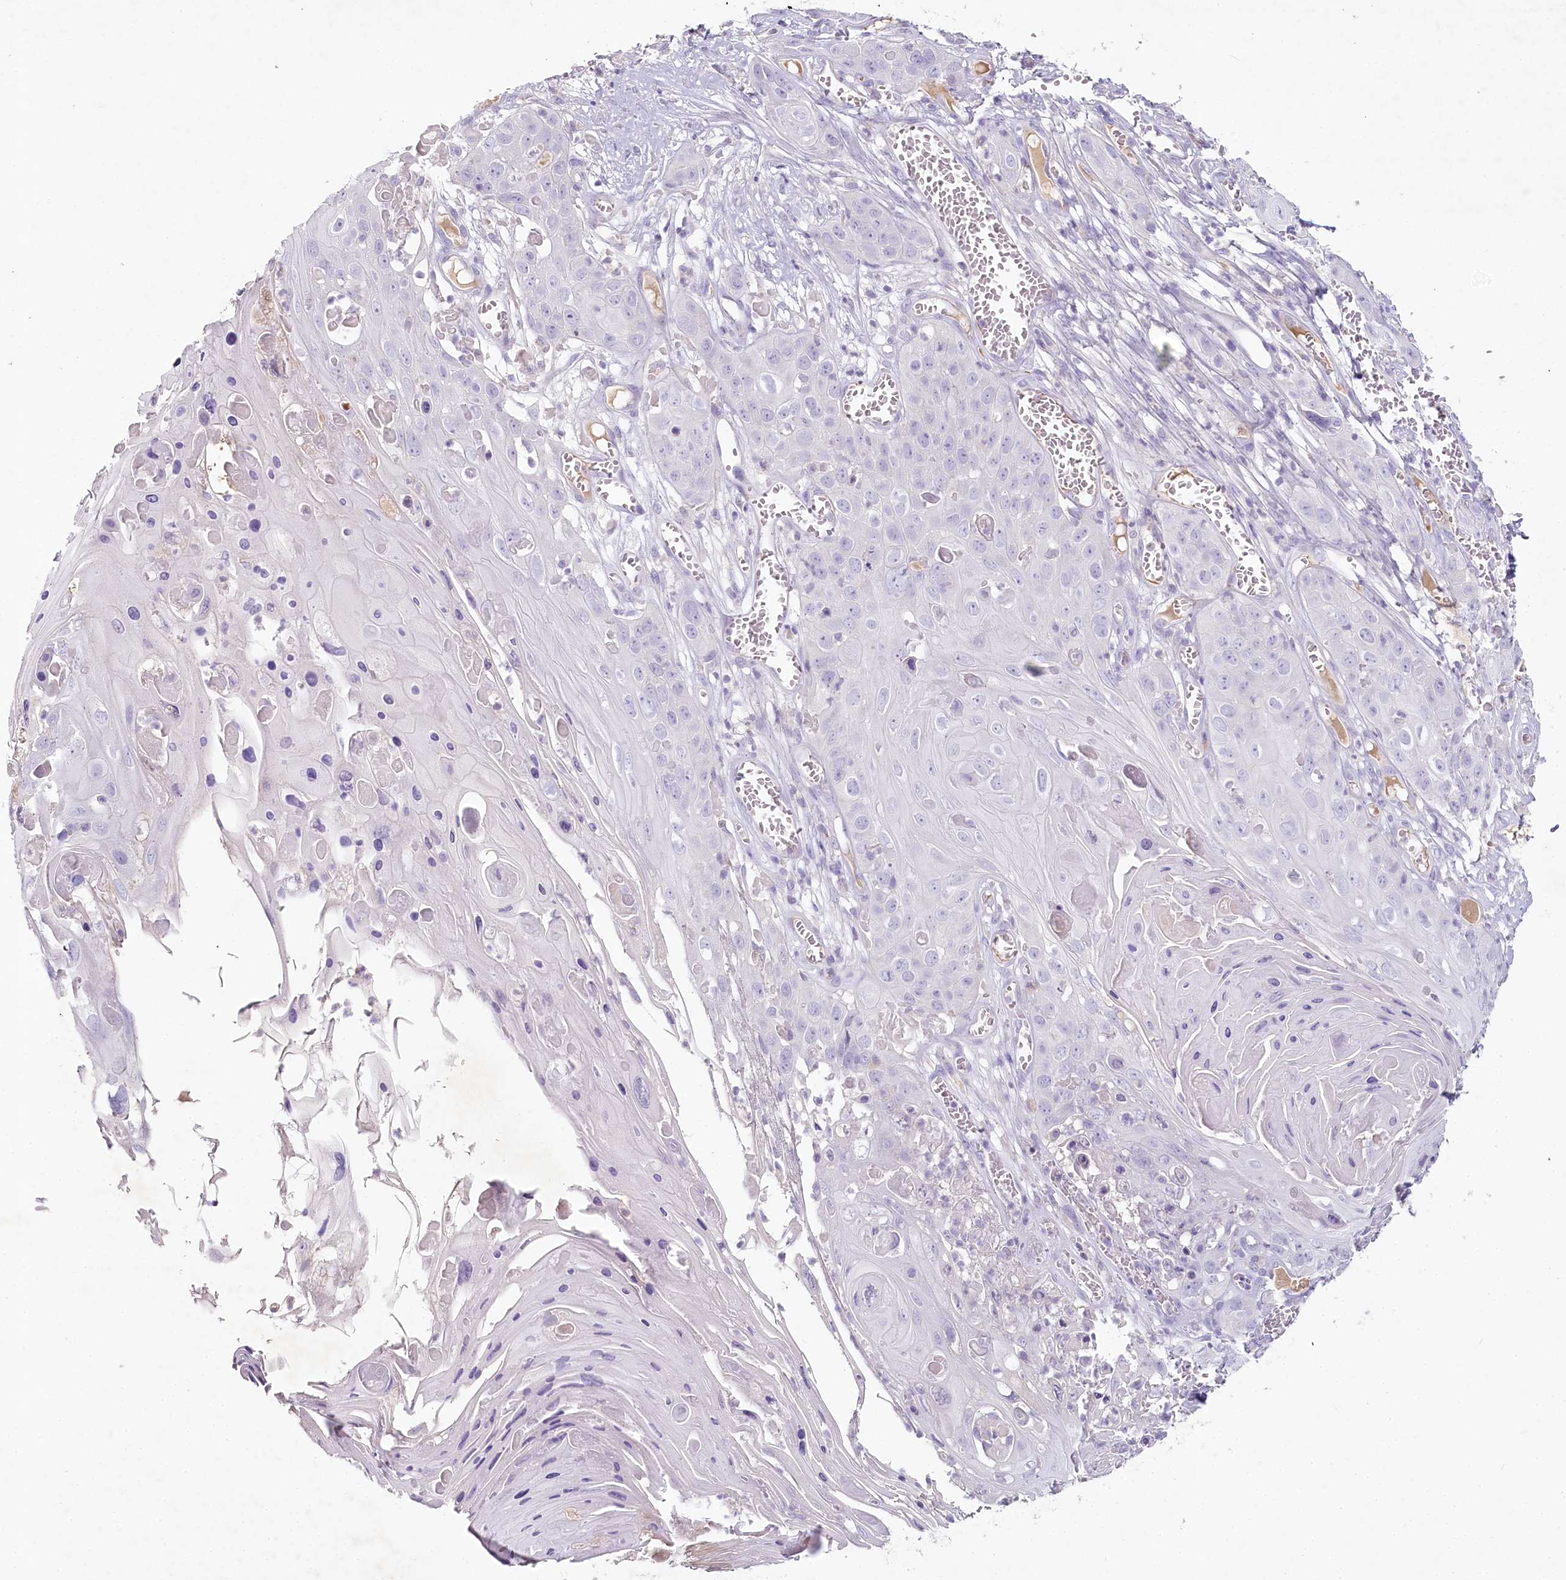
{"staining": {"intensity": "negative", "quantity": "none", "location": "none"}, "tissue": "skin cancer", "cell_type": "Tumor cells", "image_type": "cancer", "snomed": [{"axis": "morphology", "description": "Squamous cell carcinoma, NOS"}, {"axis": "topography", "description": "Skin"}], "caption": "An immunohistochemistry (IHC) micrograph of skin cancer is shown. There is no staining in tumor cells of skin cancer. (Immunohistochemistry, brightfield microscopy, high magnification).", "gene": "HPD", "patient": {"sex": "male", "age": 55}}